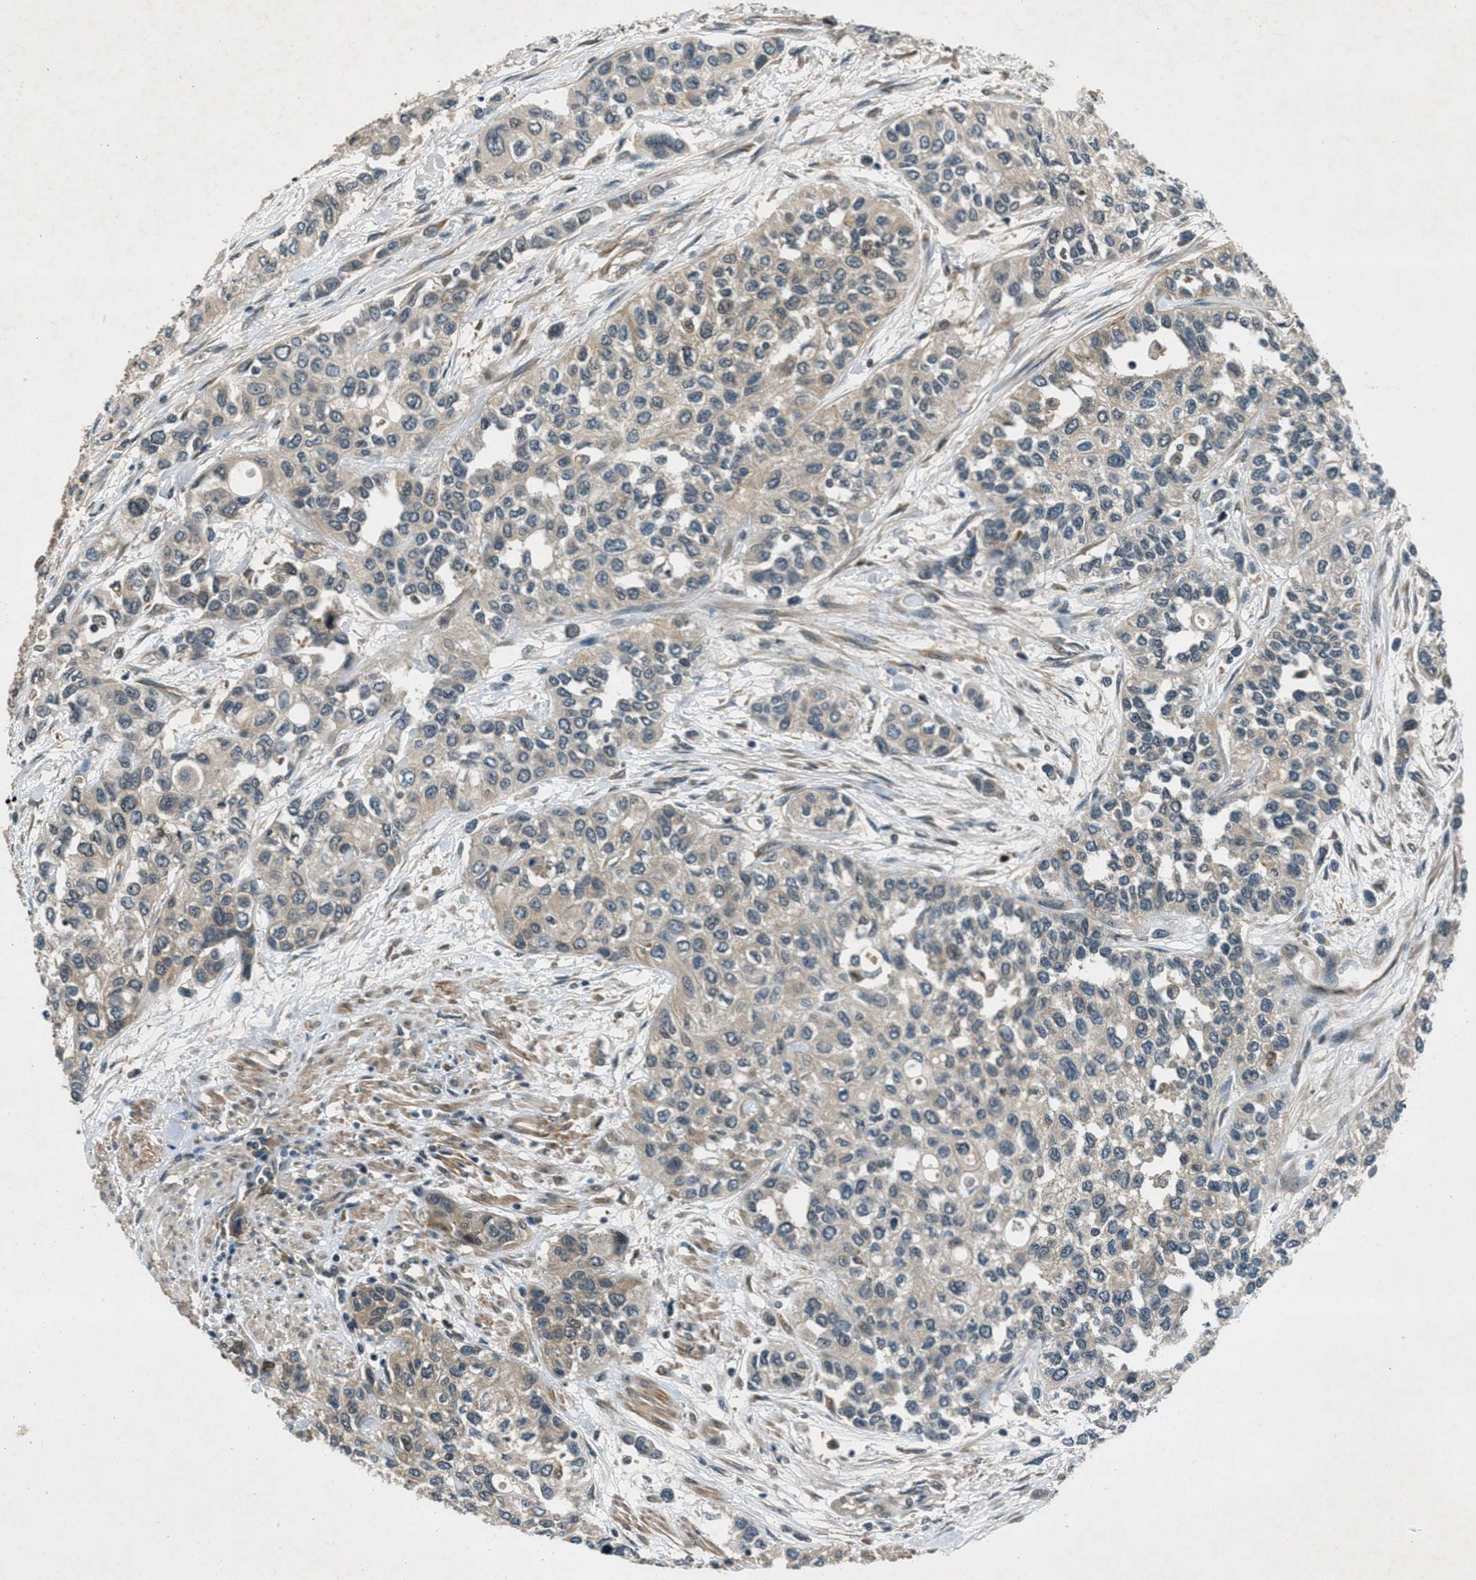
{"staining": {"intensity": "weak", "quantity": "<25%", "location": "cytoplasmic/membranous"}, "tissue": "urothelial cancer", "cell_type": "Tumor cells", "image_type": "cancer", "snomed": [{"axis": "morphology", "description": "Urothelial carcinoma, High grade"}, {"axis": "topography", "description": "Urinary bladder"}], "caption": "High-grade urothelial carcinoma was stained to show a protein in brown. There is no significant expression in tumor cells.", "gene": "EPSTI1", "patient": {"sex": "female", "age": 56}}